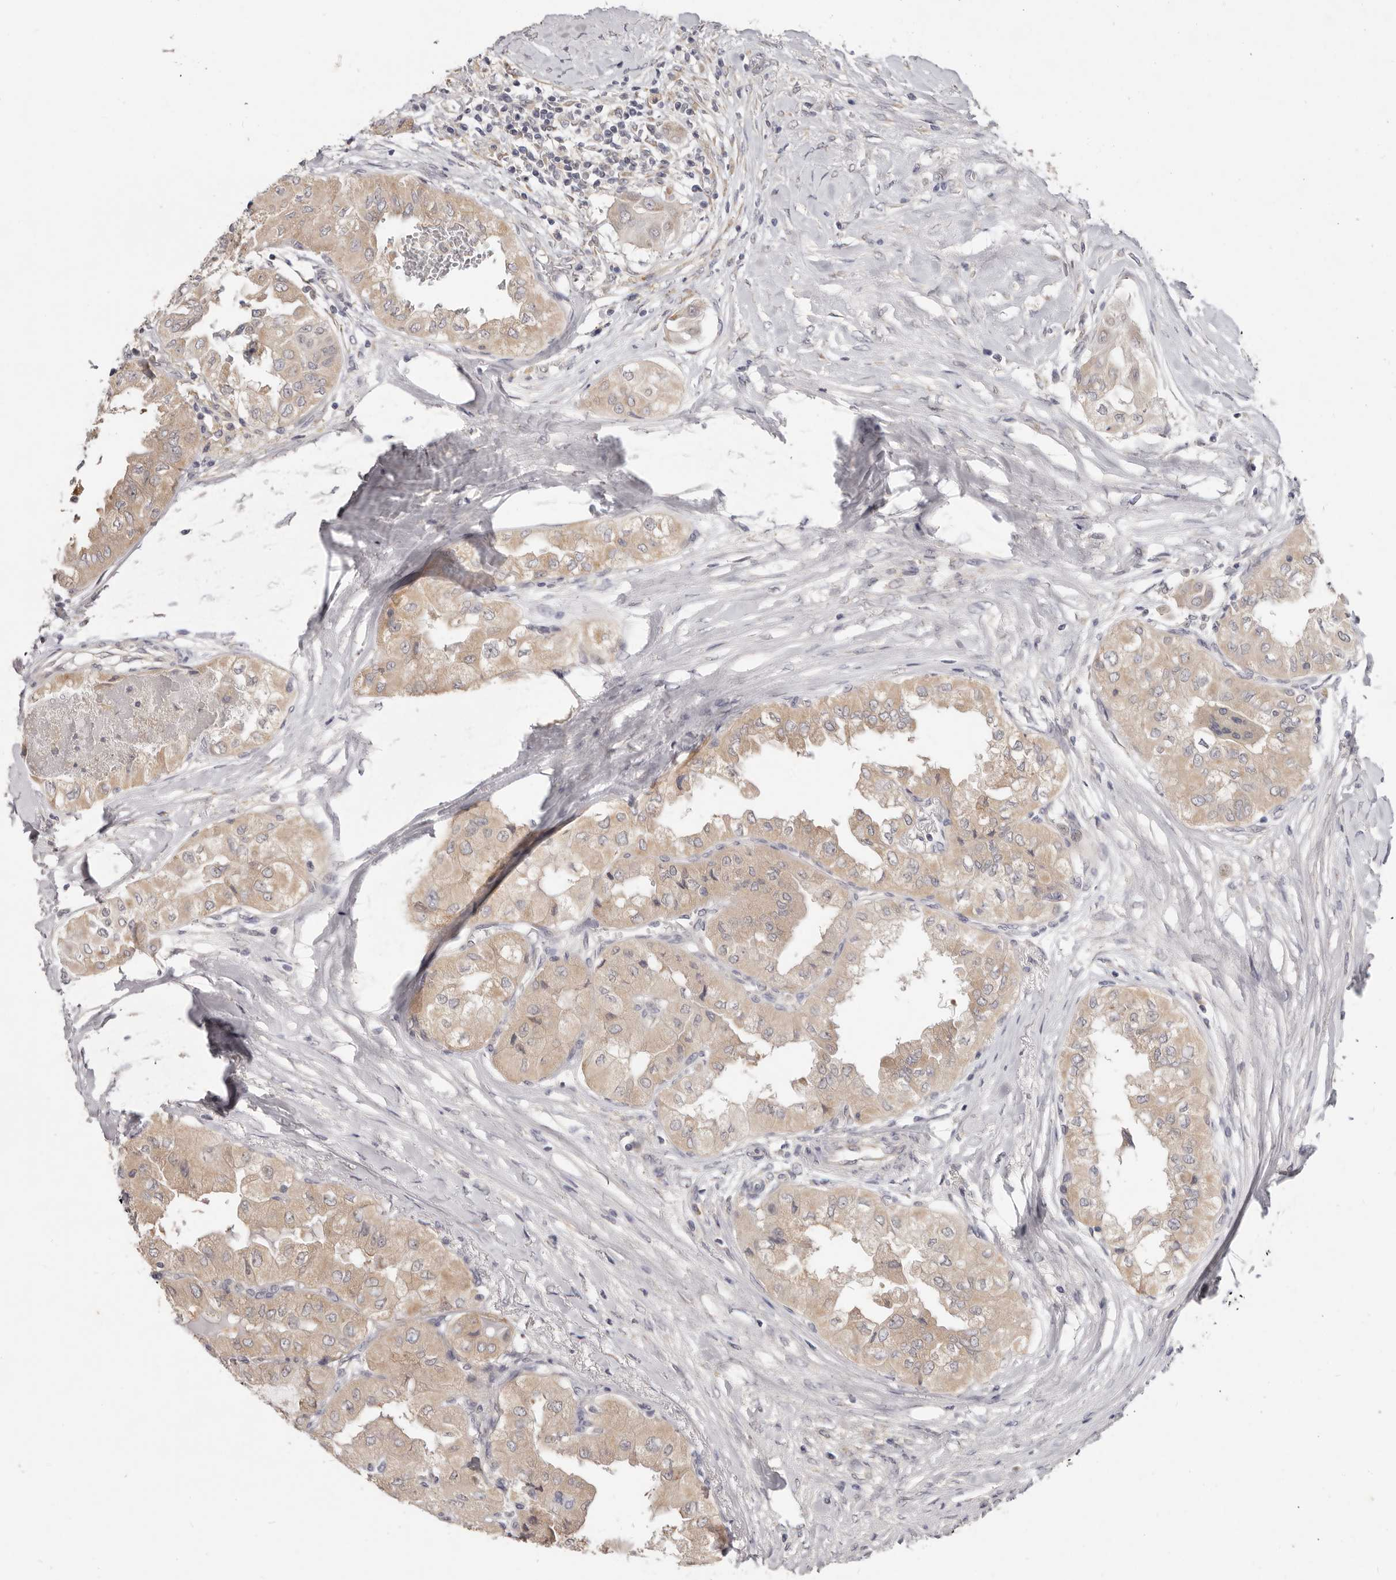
{"staining": {"intensity": "weak", "quantity": "25%-75%", "location": "cytoplasmic/membranous"}, "tissue": "thyroid cancer", "cell_type": "Tumor cells", "image_type": "cancer", "snomed": [{"axis": "morphology", "description": "Papillary adenocarcinoma, NOS"}, {"axis": "topography", "description": "Thyroid gland"}], "caption": "Brown immunohistochemical staining in papillary adenocarcinoma (thyroid) displays weak cytoplasmic/membranous staining in about 25%-75% of tumor cells.", "gene": "WDR77", "patient": {"sex": "female", "age": 59}}